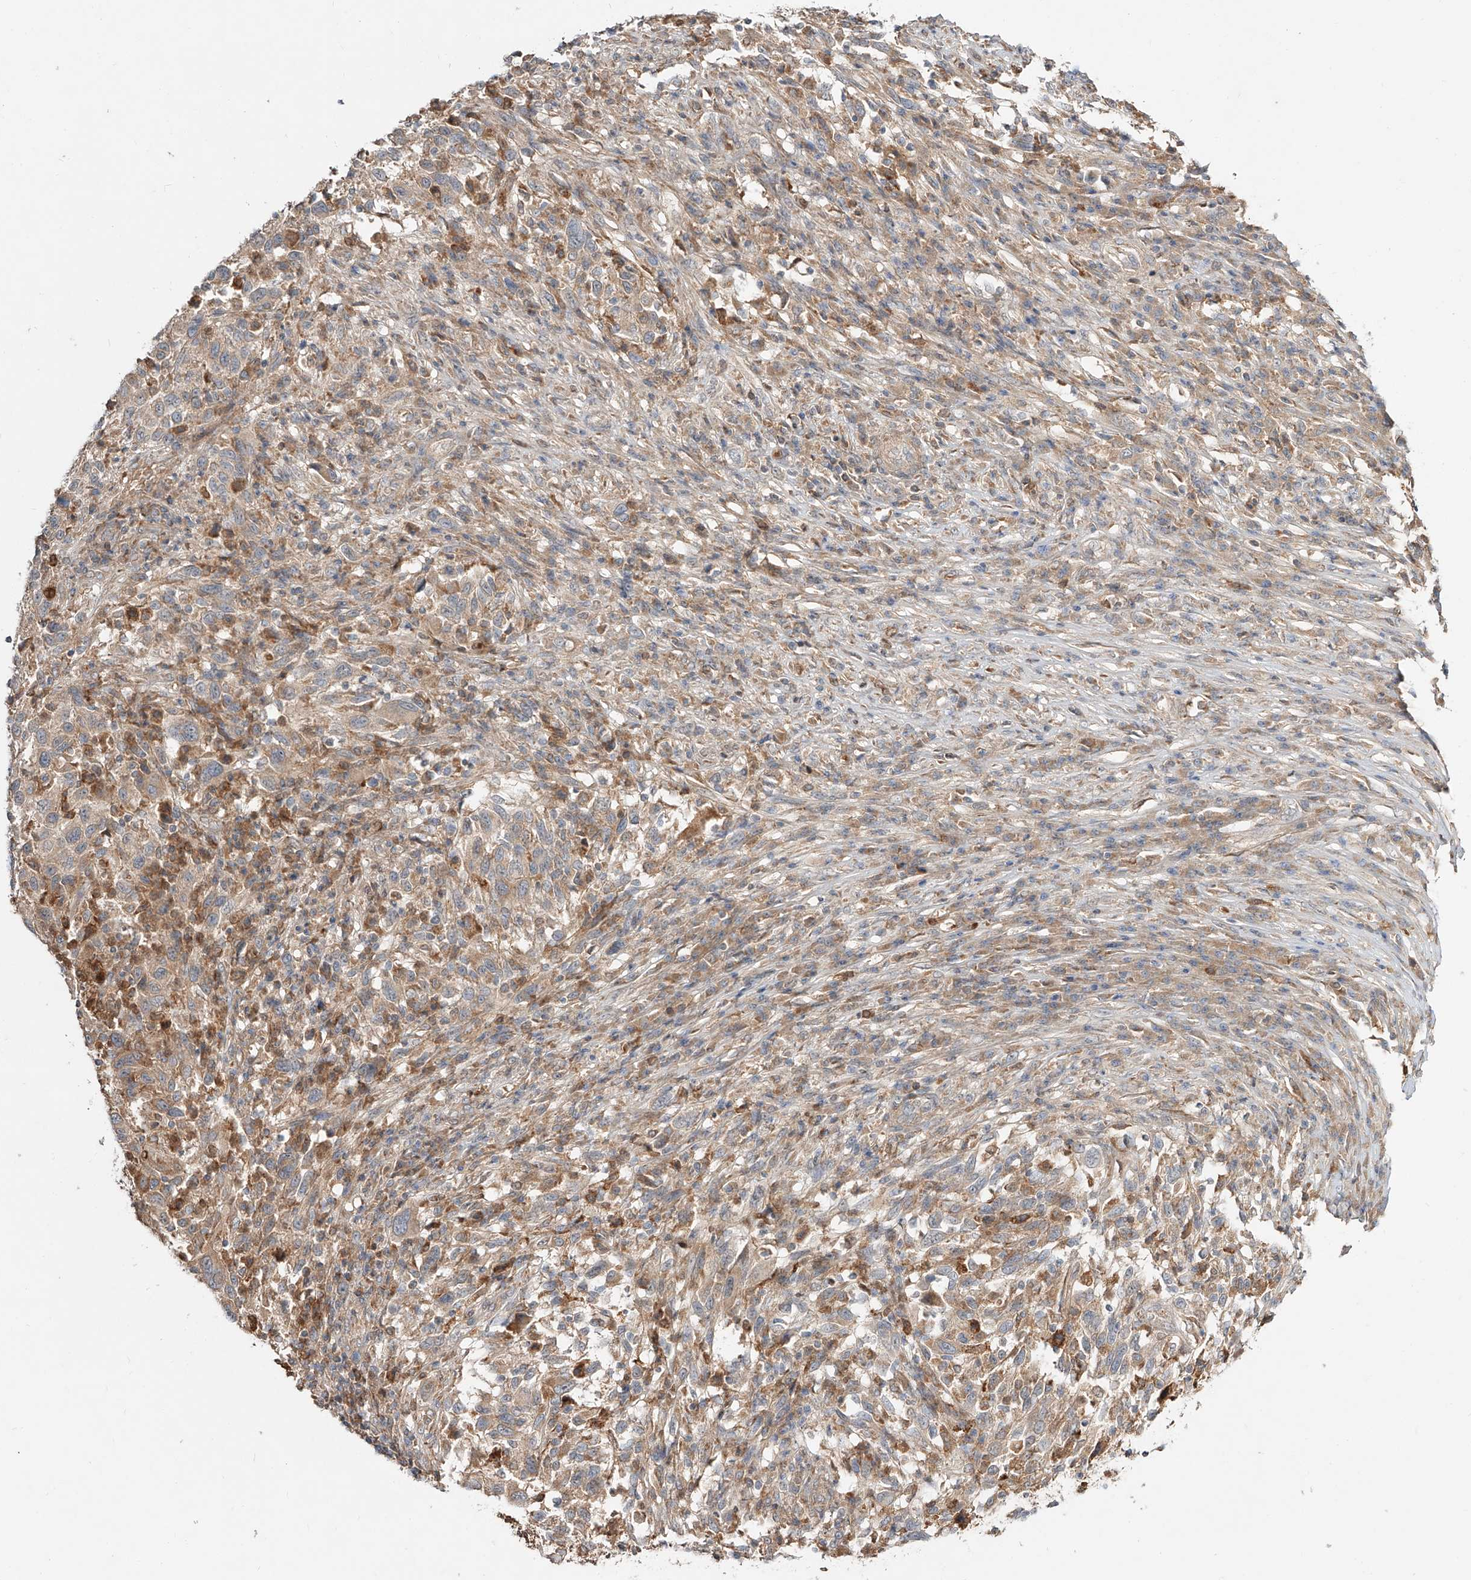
{"staining": {"intensity": "weak", "quantity": ">75%", "location": "cytoplasmic/membranous"}, "tissue": "melanoma", "cell_type": "Tumor cells", "image_type": "cancer", "snomed": [{"axis": "morphology", "description": "Malignant melanoma, Metastatic site"}, {"axis": "topography", "description": "Lymph node"}], "caption": "Immunohistochemical staining of human malignant melanoma (metastatic site) displays low levels of weak cytoplasmic/membranous staining in about >75% of tumor cells.", "gene": "ERO1A", "patient": {"sex": "male", "age": 61}}